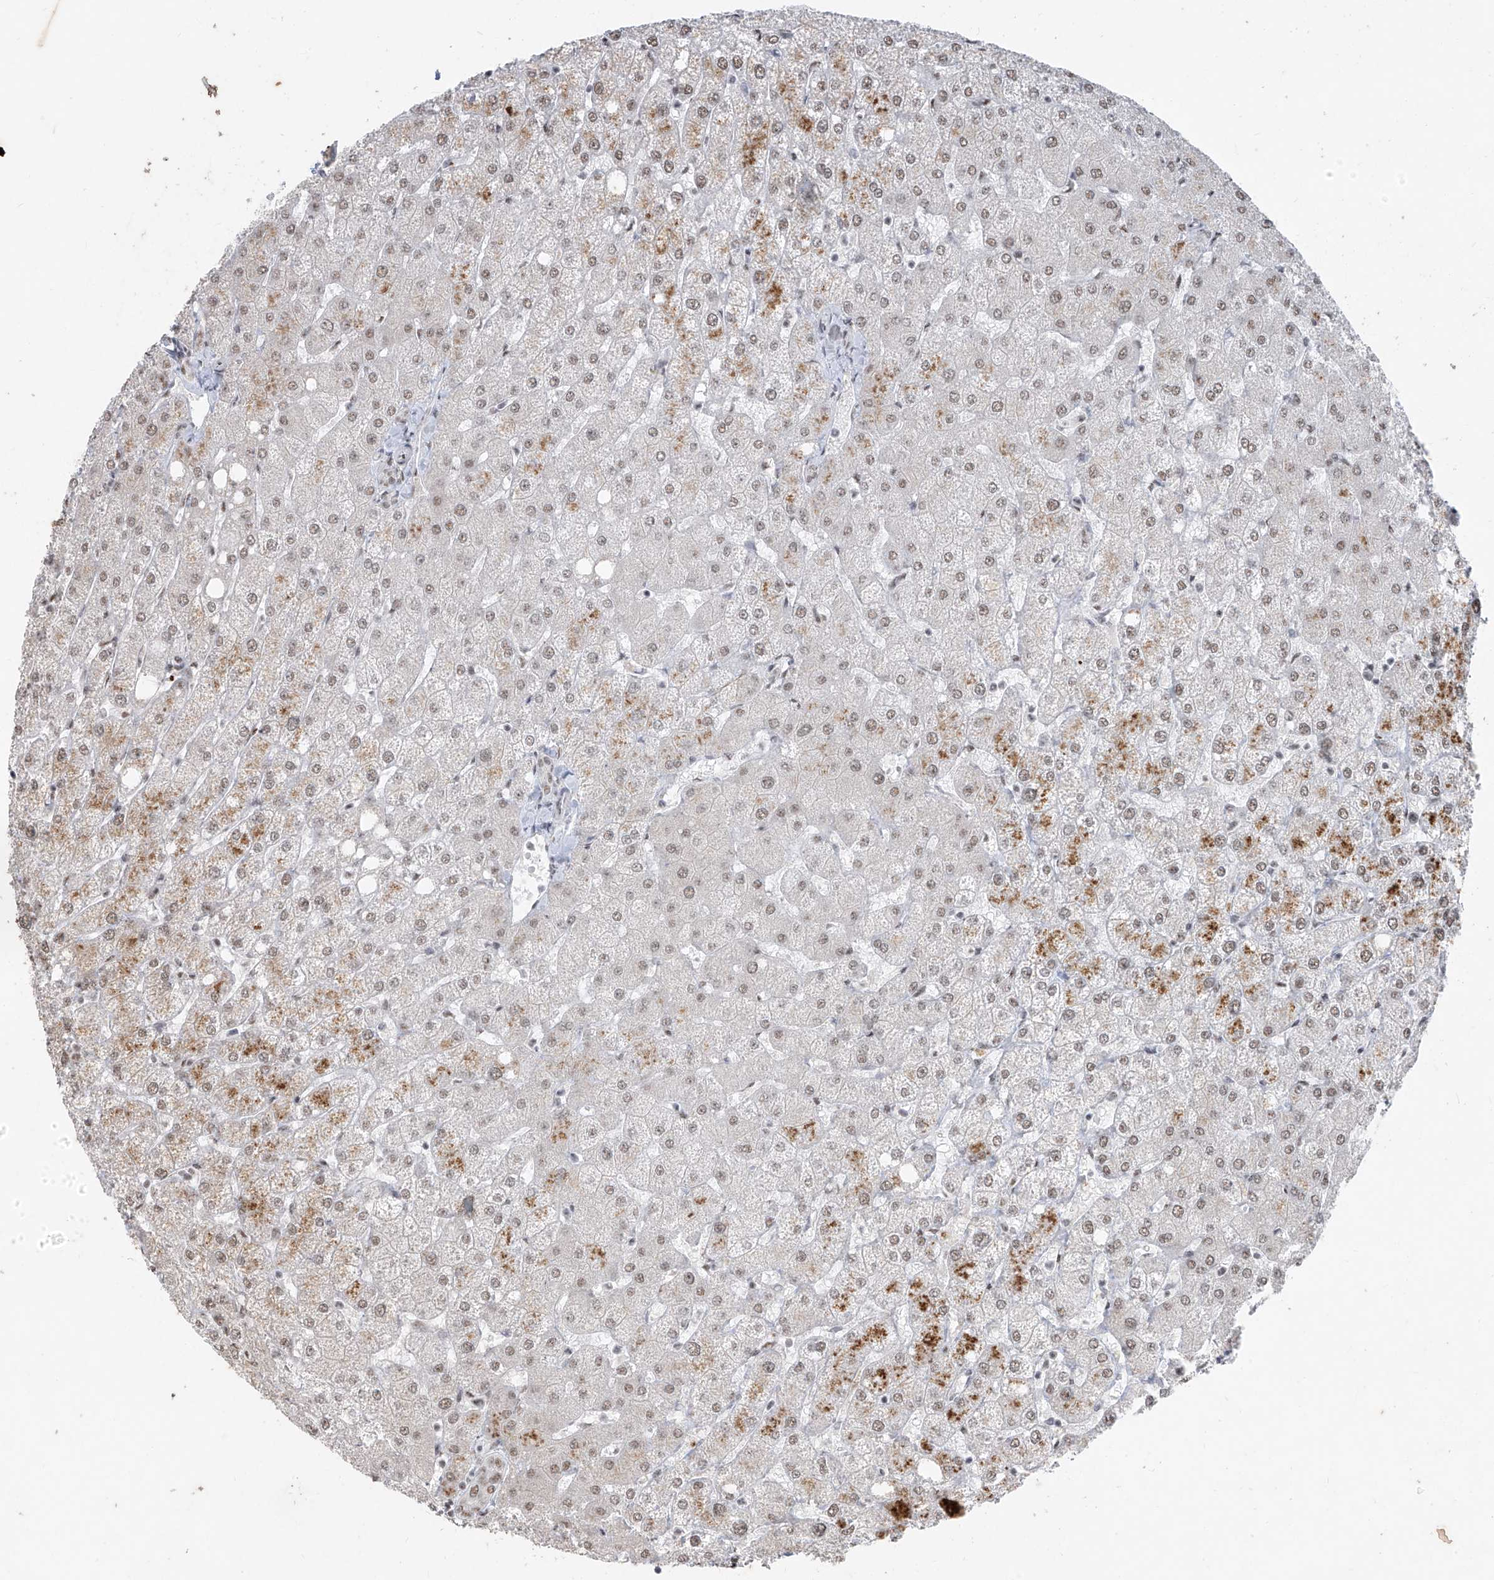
{"staining": {"intensity": "negative", "quantity": "none", "location": "none"}, "tissue": "liver", "cell_type": "Cholangiocytes", "image_type": "normal", "snomed": [{"axis": "morphology", "description": "Normal tissue, NOS"}, {"axis": "topography", "description": "Liver"}], "caption": "The photomicrograph displays no significant staining in cholangiocytes of liver. The staining is performed using DAB (3,3'-diaminobenzidine) brown chromogen with nuclei counter-stained in using hematoxylin.", "gene": "TFEC", "patient": {"sex": "female", "age": 54}}